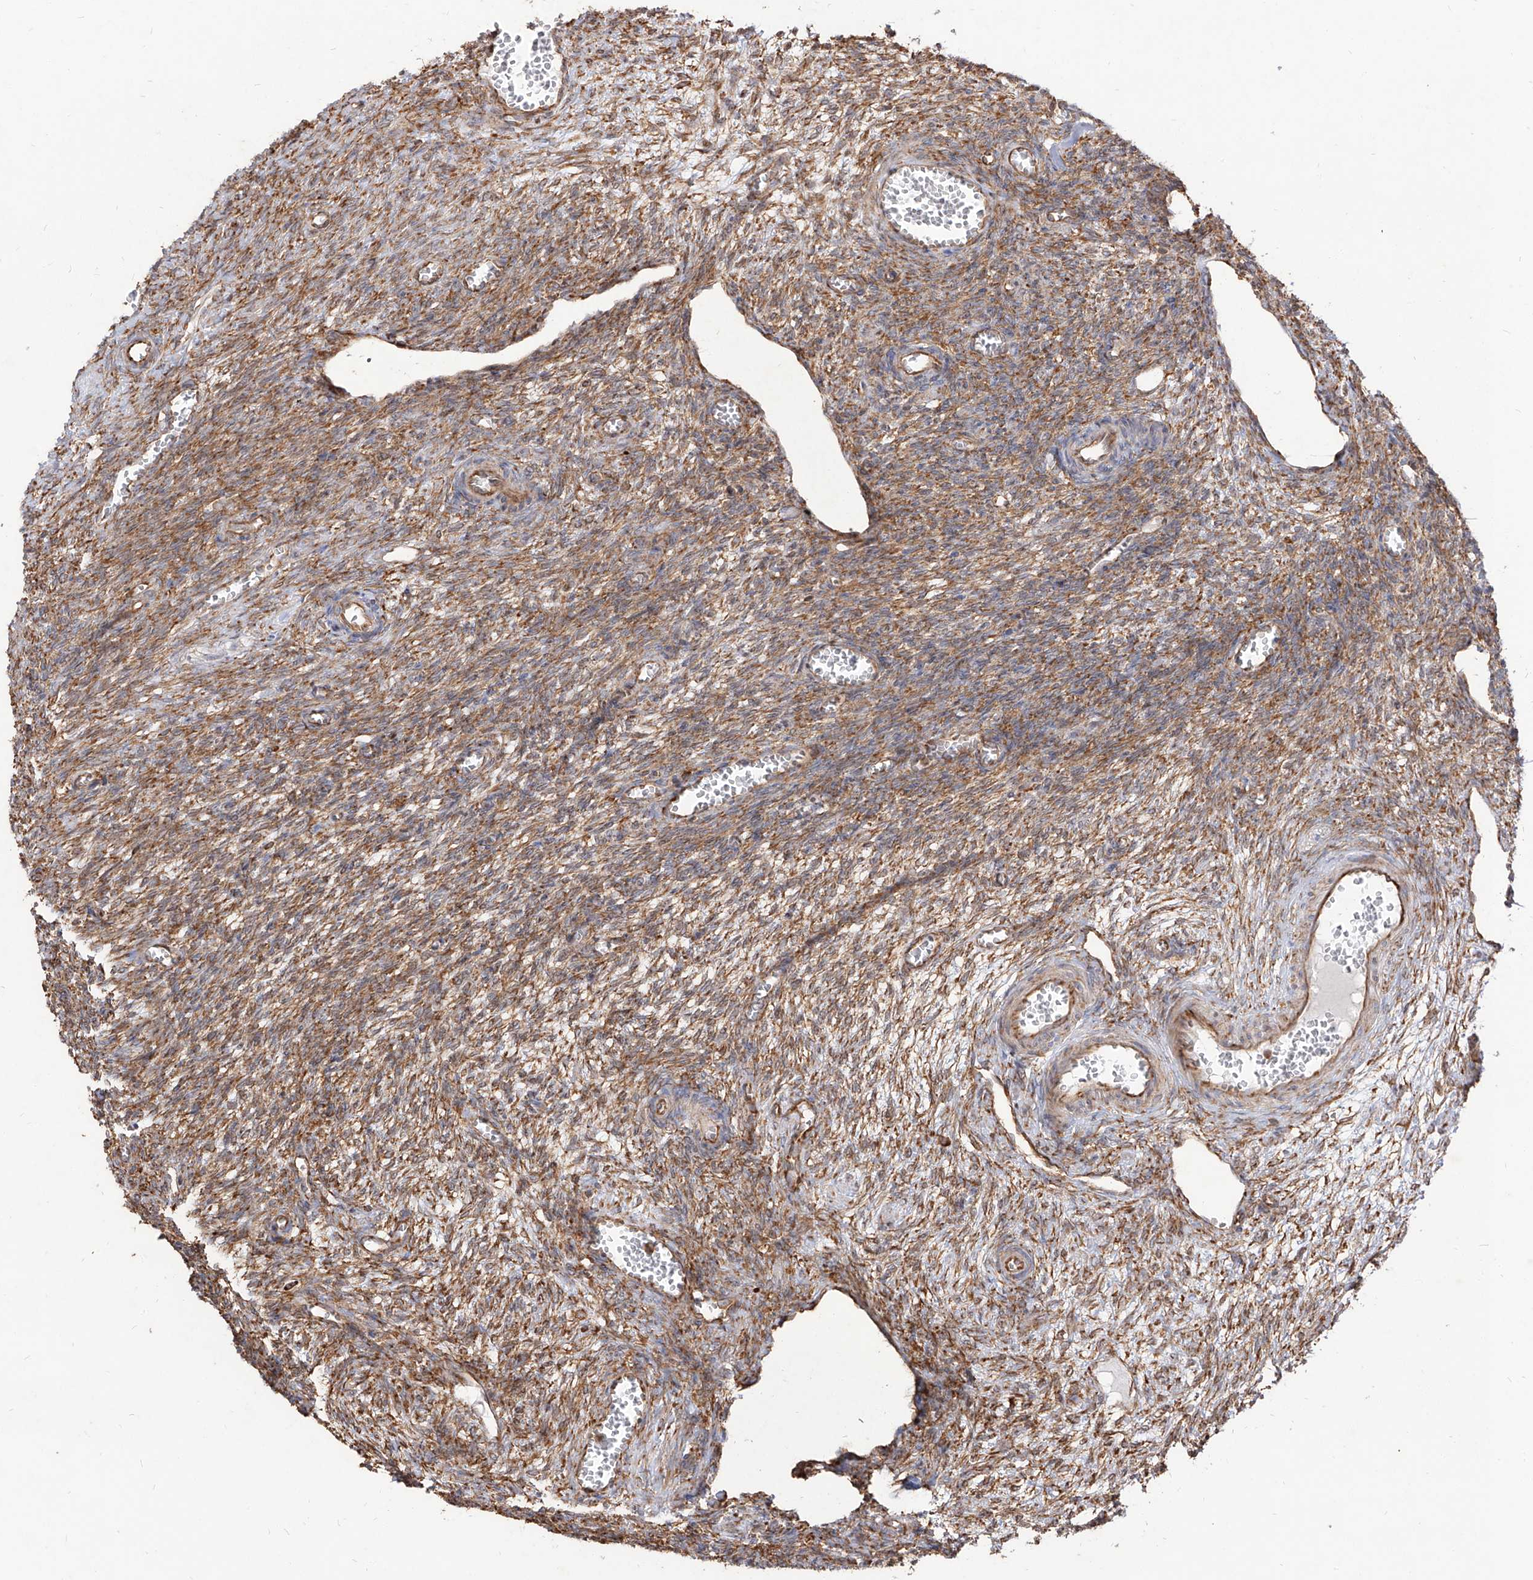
{"staining": {"intensity": "moderate", "quantity": ">75%", "location": "cytoplasmic/membranous"}, "tissue": "ovary", "cell_type": "Ovarian stroma cells", "image_type": "normal", "snomed": [{"axis": "morphology", "description": "Normal tissue, NOS"}, {"axis": "topography", "description": "Ovary"}], "caption": "High-magnification brightfield microscopy of unremarkable ovary stained with DAB (3,3'-diaminobenzidine) (brown) and counterstained with hematoxylin (blue). ovarian stroma cells exhibit moderate cytoplasmic/membranous positivity is identified in approximately>75% of cells.", "gene": "RPS25", "patient": {"sex": "female", "age": 27}}